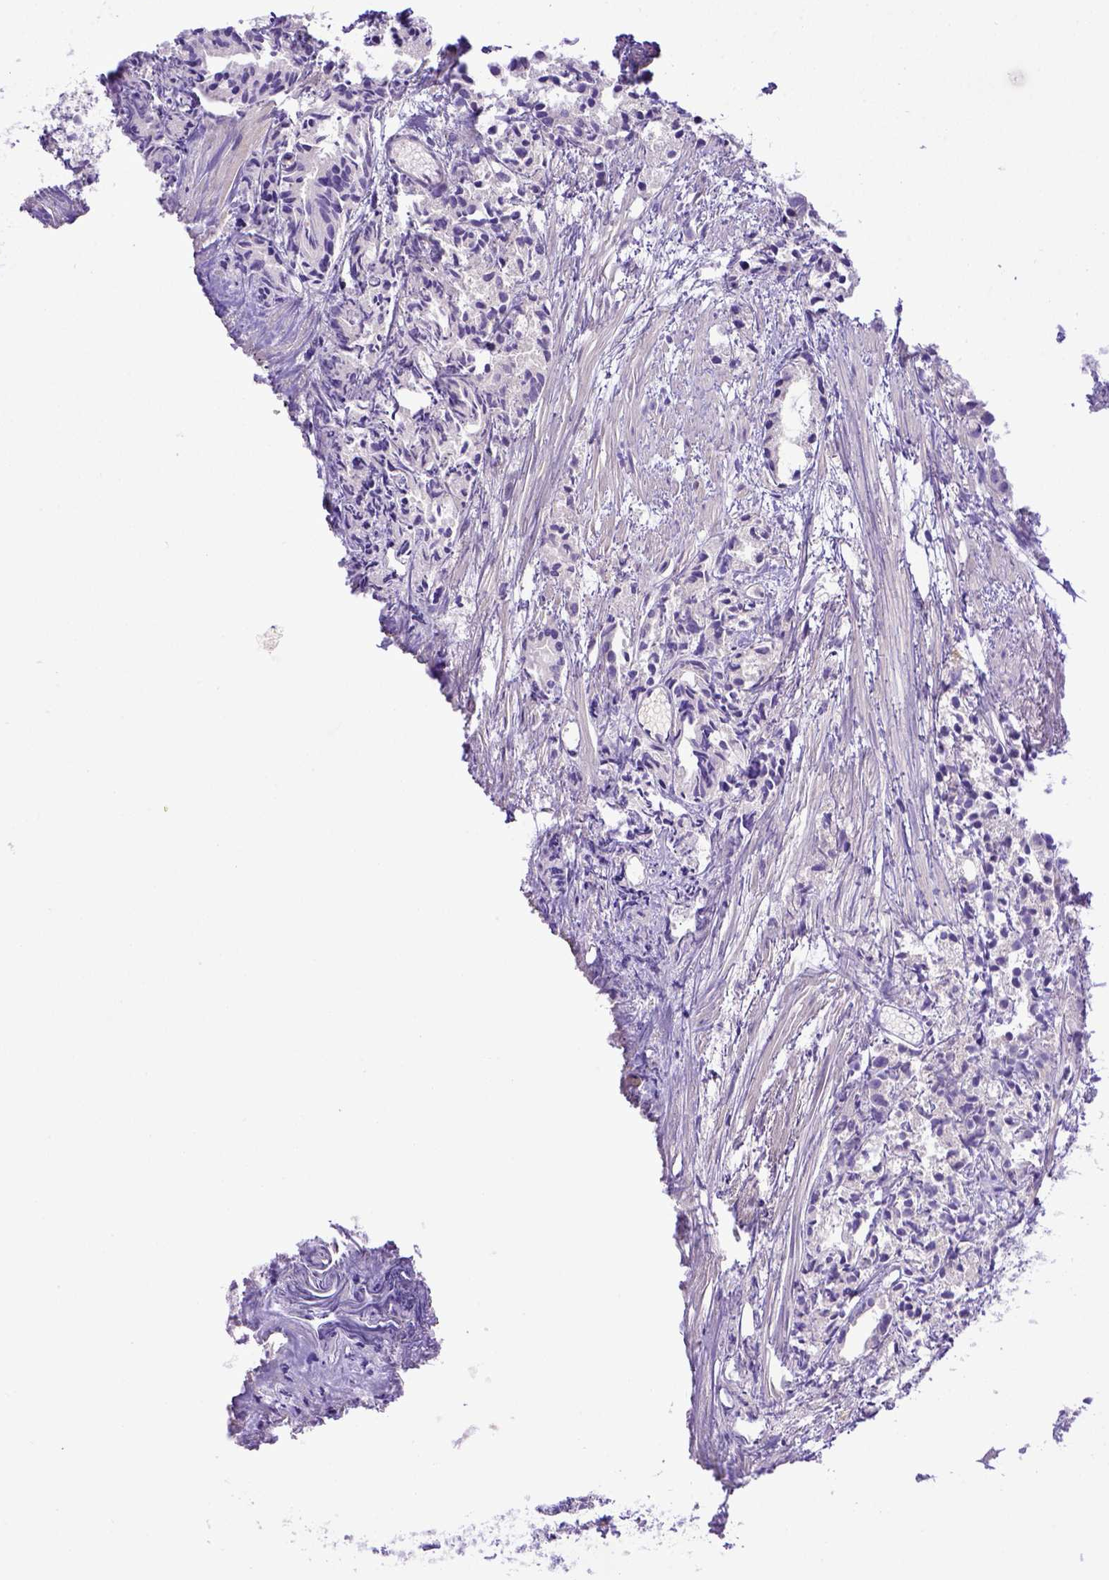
{"staining": {"intensity": "negative", "quantity": "none", "location": "none"}, "tissue": "prostate cancer", "cell_type": "Tumor cells", "image_type": "cancer", "snomed": [{"axis": "morphology", "description": "Adenocarcinoma, High grade"}, {"axis": "topography", "description": "Prostate"}], "caption": "A histopathology image of human prostate cancer is negative for staining in tumor cells.", "gene": "CFAP300", "patient": {"sex": "male", "age": 79}}